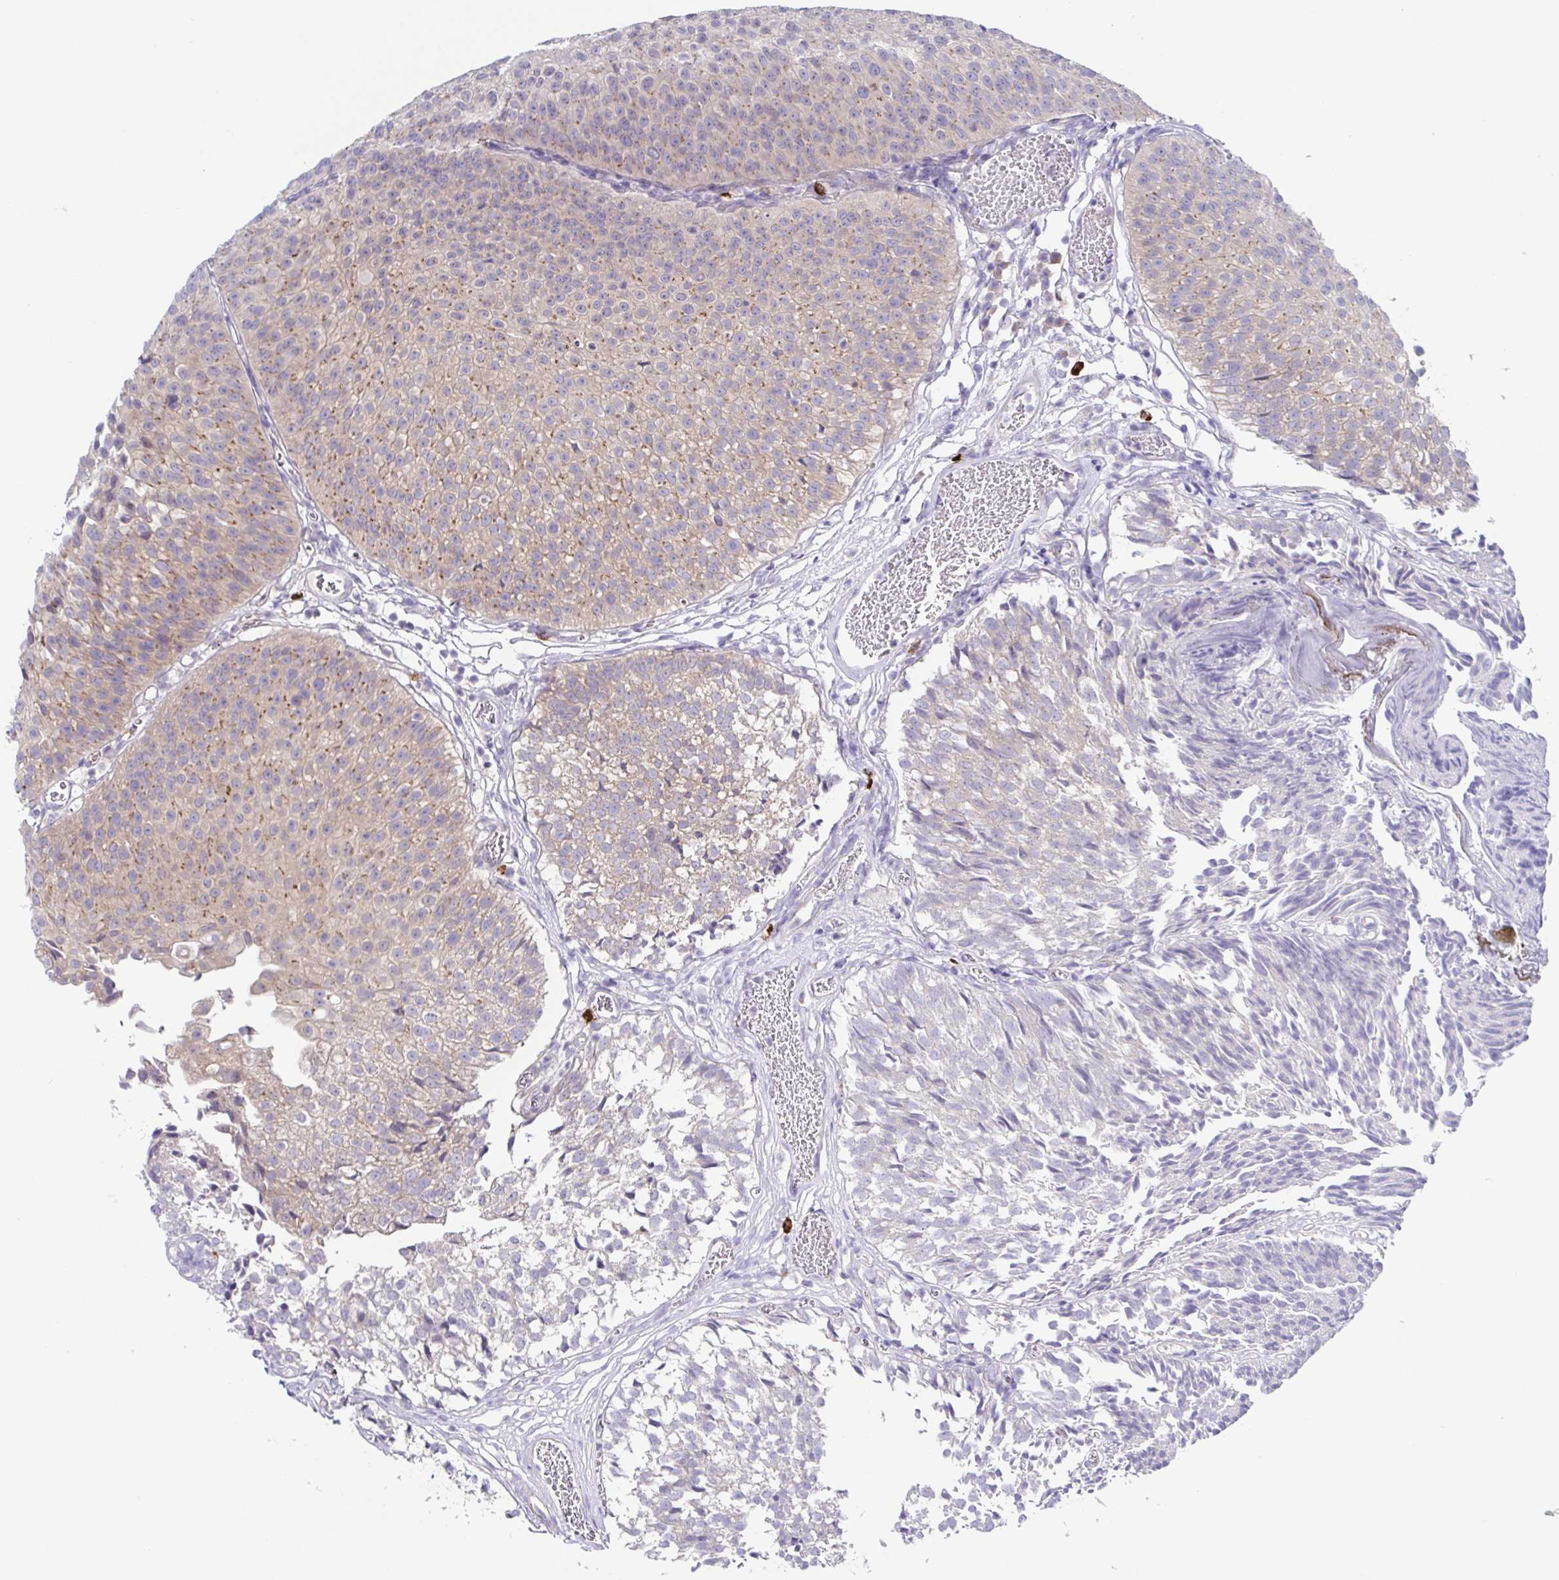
{"staining": {"intensity": "moderate", "quantity": "<25%", "location": "cytoplasmic/membranous"}, "tissue": "urothelial cancer", "cell_type": "Tumor cells", "image_type": "cancer", "snomed": [{"axis": "morphology", "description": "Urothelial carcinoma, Low grade"}, {"axis": "topography", "description": "Urinary bladder"}], "caption": "Immunohistochemistry photomicrograph of neoplastic tissue: urothelial carcinoma (low-grade) stained using immunohistochemistry (IHC) shows low levels of moderate protein expression localized specifically in the cytoplasmic/membranous of tumor cells, appearing as a cytoplasmic/membranous brown color.", "gene": "HTR2A", "patient": {"sex": "male", "age": 80}}